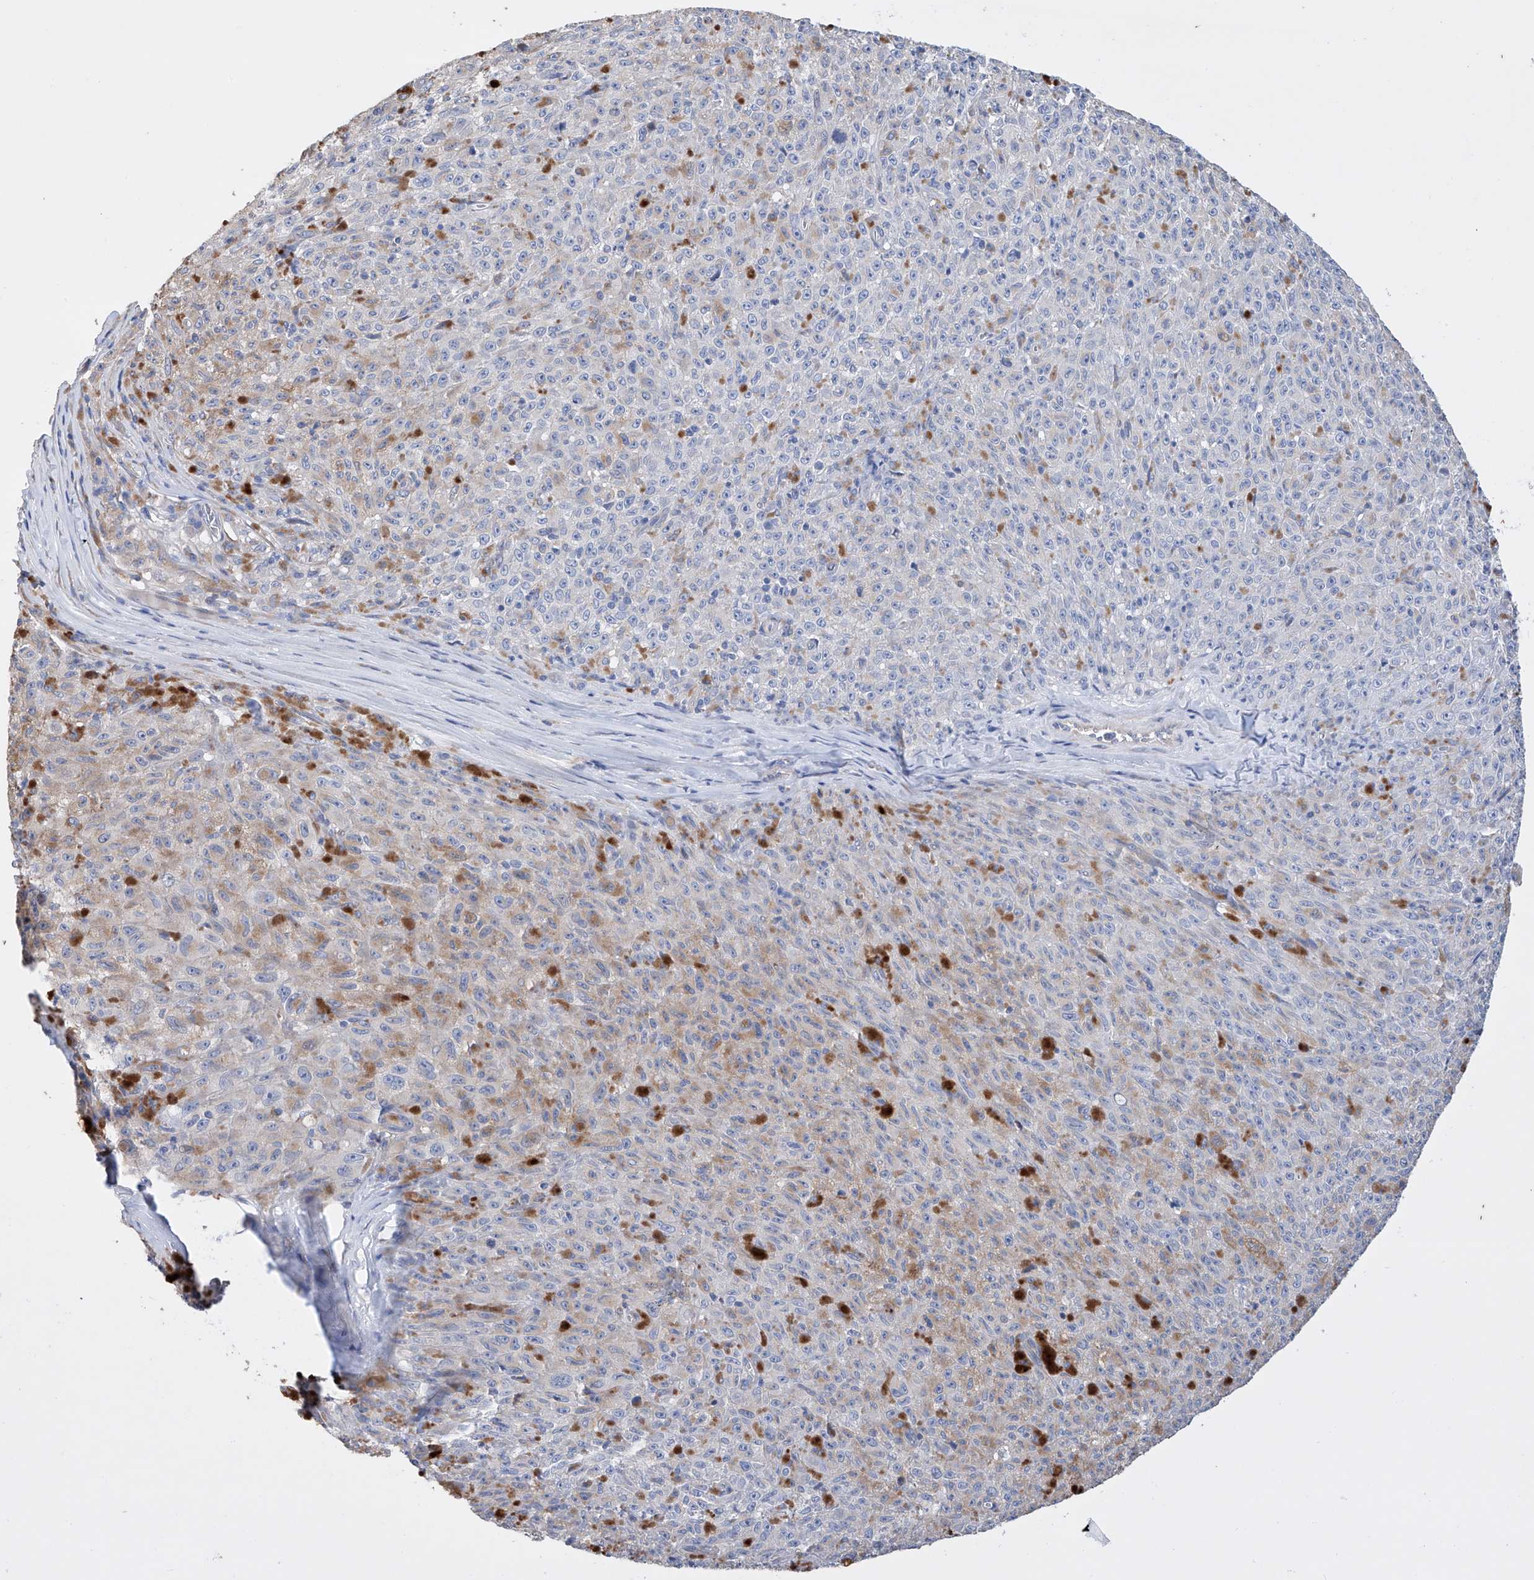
{"staining": {"intensity": "negative", "quantity": "none", "location": "none"}, "tissue": "melanoma", "cell_type": "Tumor cells", "image_type": "cancer", "snomed": [{"axis": "morphology", "description": "Malignant melanoma, NOS"}, {"axis": "topography", "description": "Skin"}], "caption": "Tumor cells are negative for protein expression in human malignant melanoma.", "gene": "AFG1L", "patient": {"sex": "female", "age": 82}}